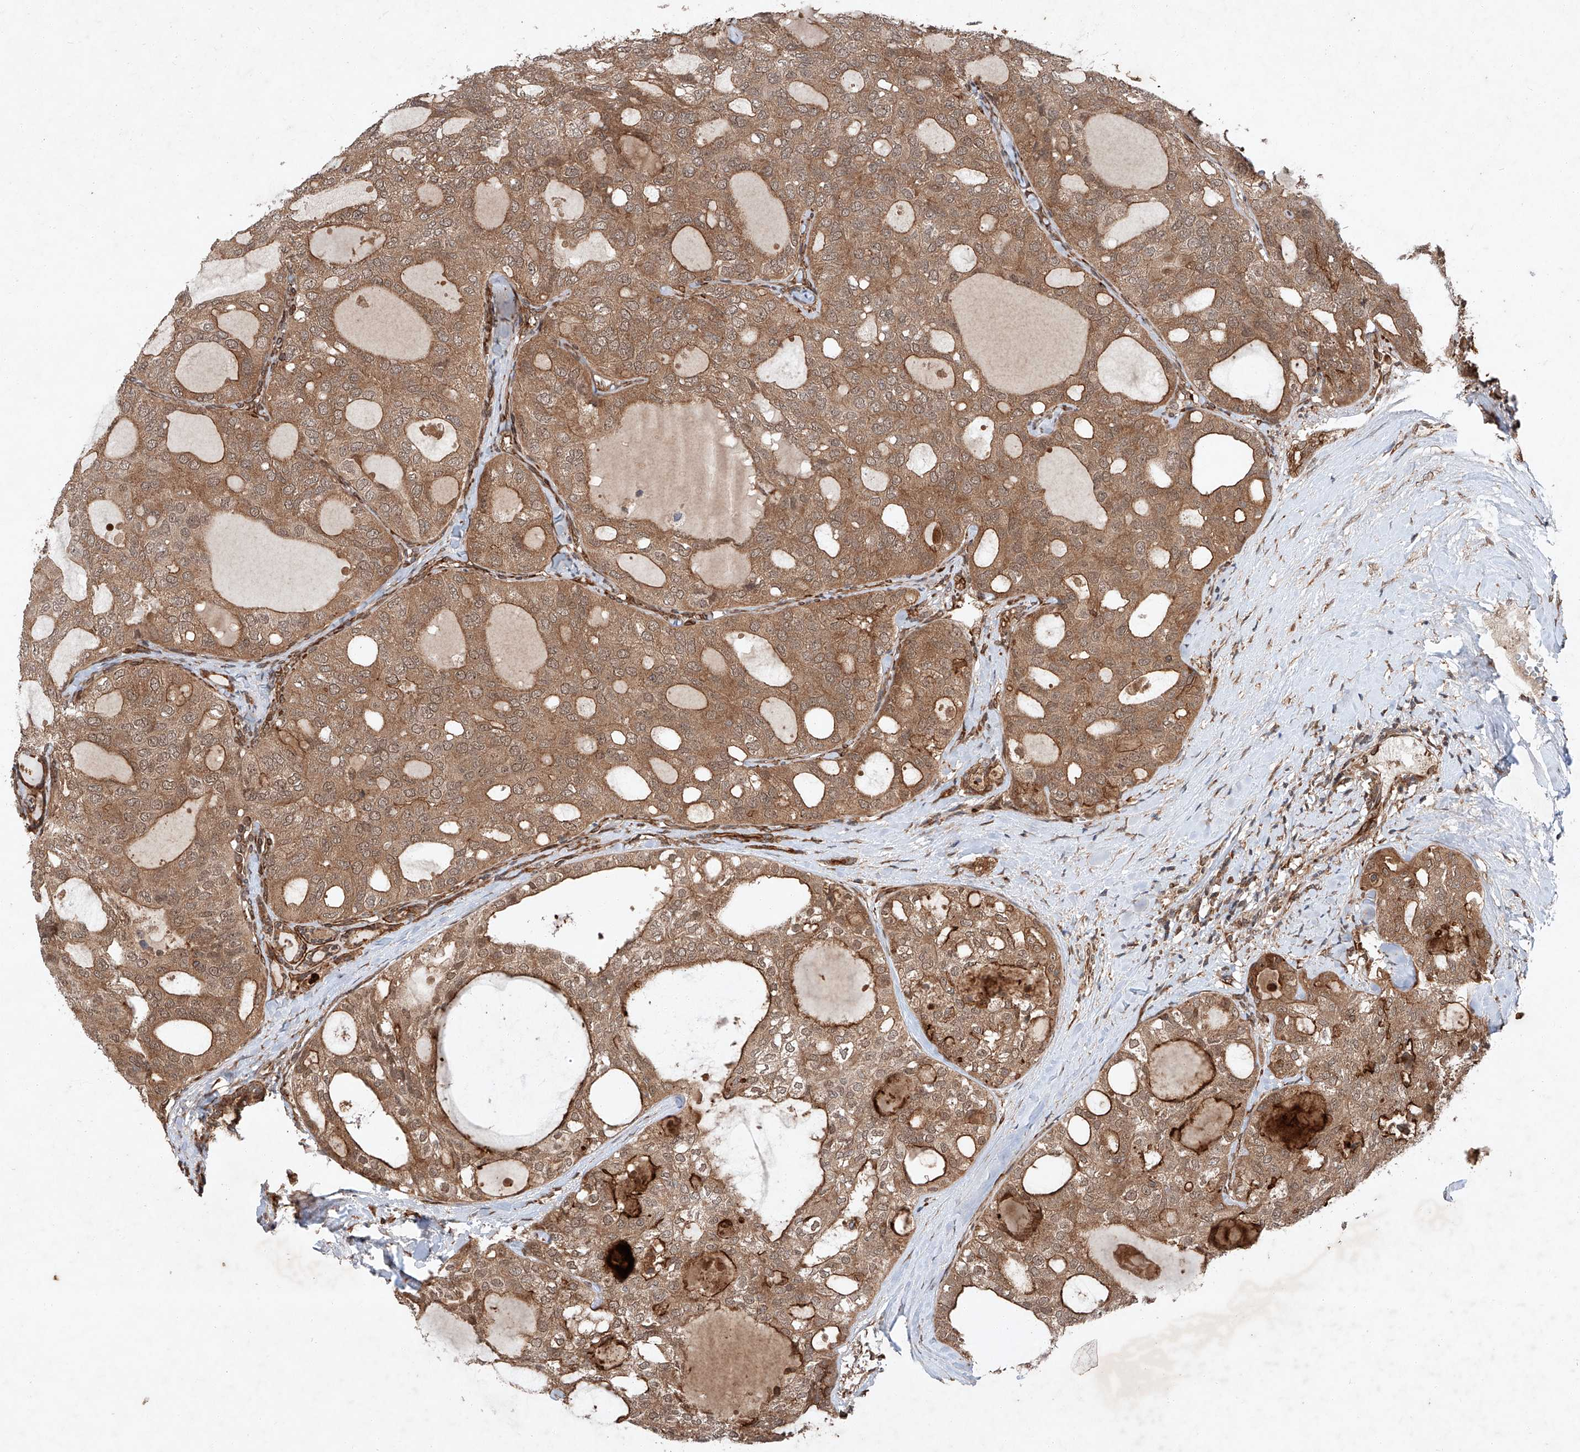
{"staining": {"intensity": "moderate", "quantity": ">75%", "location": "cytoplasmic/membranous"}, "tissue": "thyroid cancer", "cell_type": "Tumor cells", "image_type": "cancer", "snomed": [{"axis": "morphology", "description": "Follicular adenoma carcinoma, NOS"}, {"axis": "topography", "description": "Thyroid gland"}], "caption": "Tumor cells exhibit medium levels of moderate cytoplasmic/membranous expression in about >75% of cells in follicular adenoma carcinoma (thyroid). The staining was performed using DAB (3,3'-diaminobenzidine) to visualize the protein expression in brown, while the nuclei were stained in blue with hematoxylin (Magnification: 20x).", "gene": "ZFP28", "patient": {"sex": "male", "age": 75}}